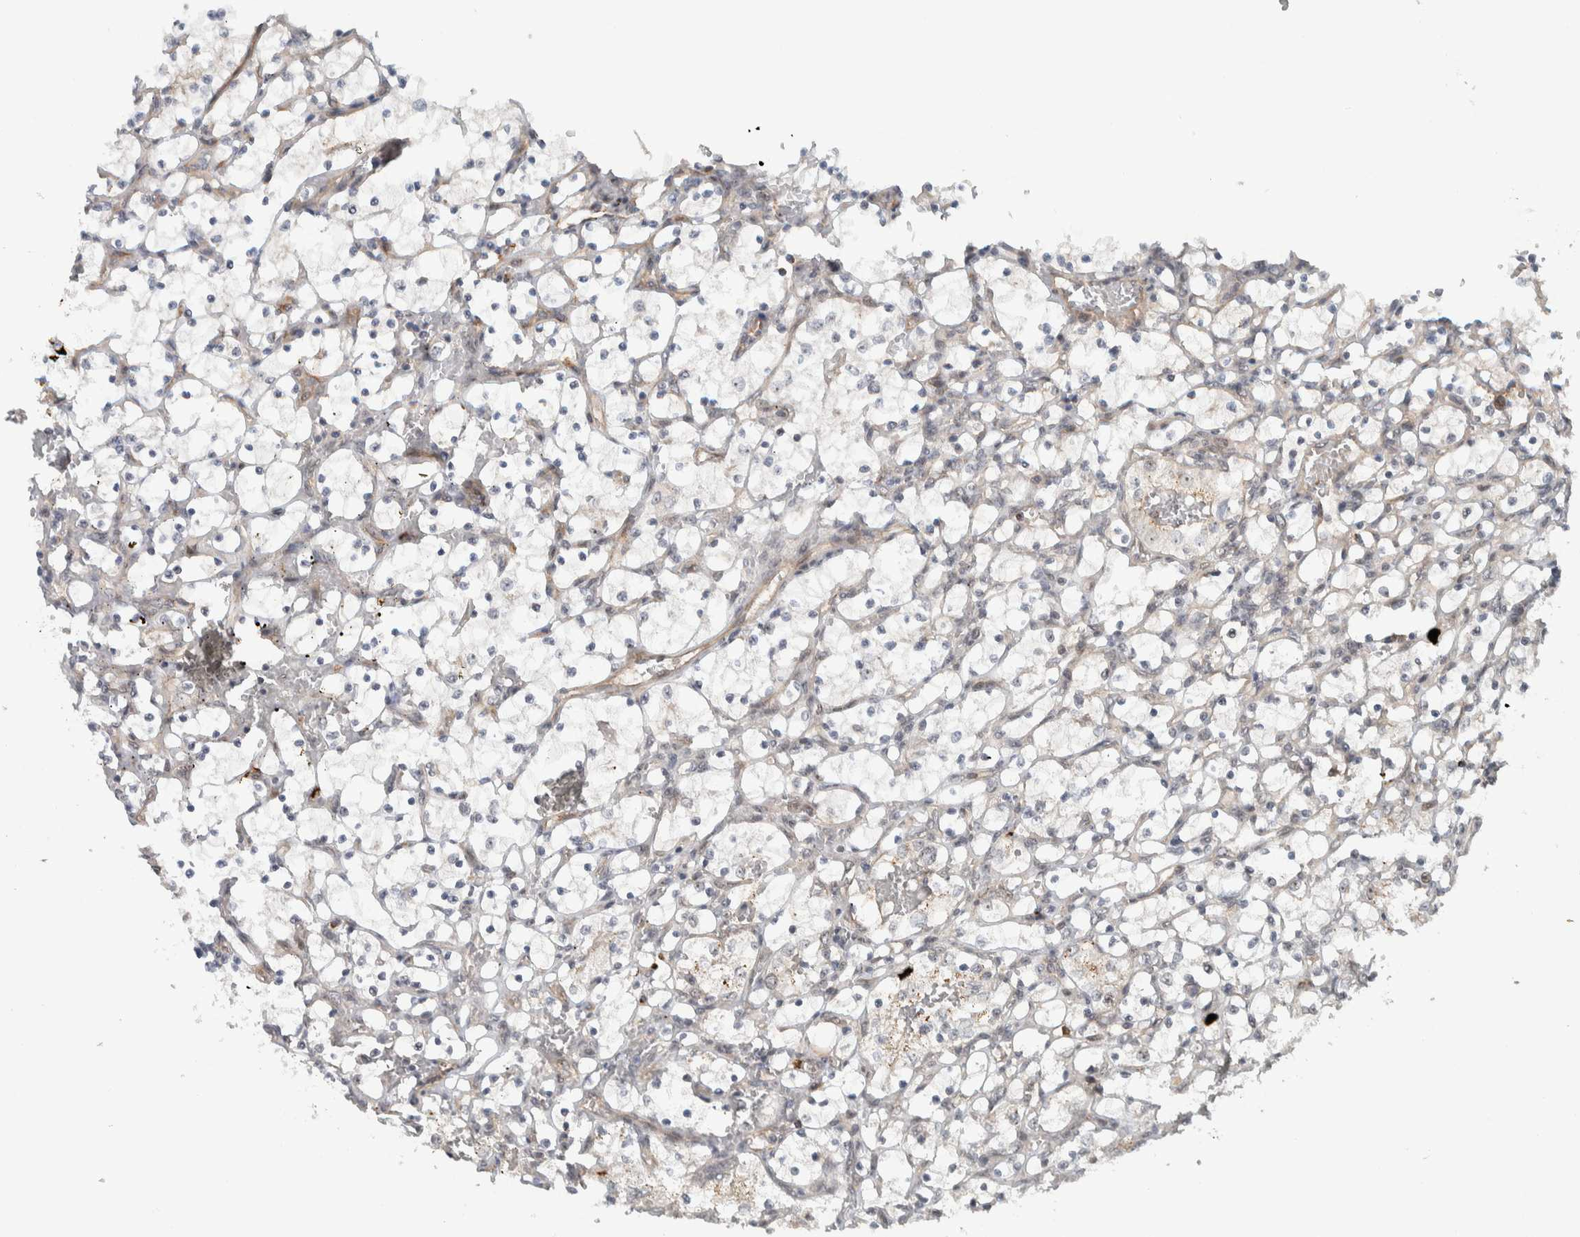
{"staining": {"intensity": "moderate", "quantity": "25%-75%", "location": "cytoplasmic/membranous,nuclear"}, "tissue": "renal cancer", "cell_type": "Tumor cells", "image_type": "cancer", "snomed": [{"axis": "morphology", "description": "Adenocarcinoma, NOS"}, {"axis": "topography", "description": "Kidney"}], "caption": "Immunohistochemistry of human renal adenocarcinoma demonstrates medium levels of moderate cytoplasmic/membranous and nuclear expression in about 25%-75% of tumor cells. The protein of interest is shown in brown color, while the nuclei are stained blue.", "gene": "ZFP91", "patient": {"sex": "female", "age": 69}}